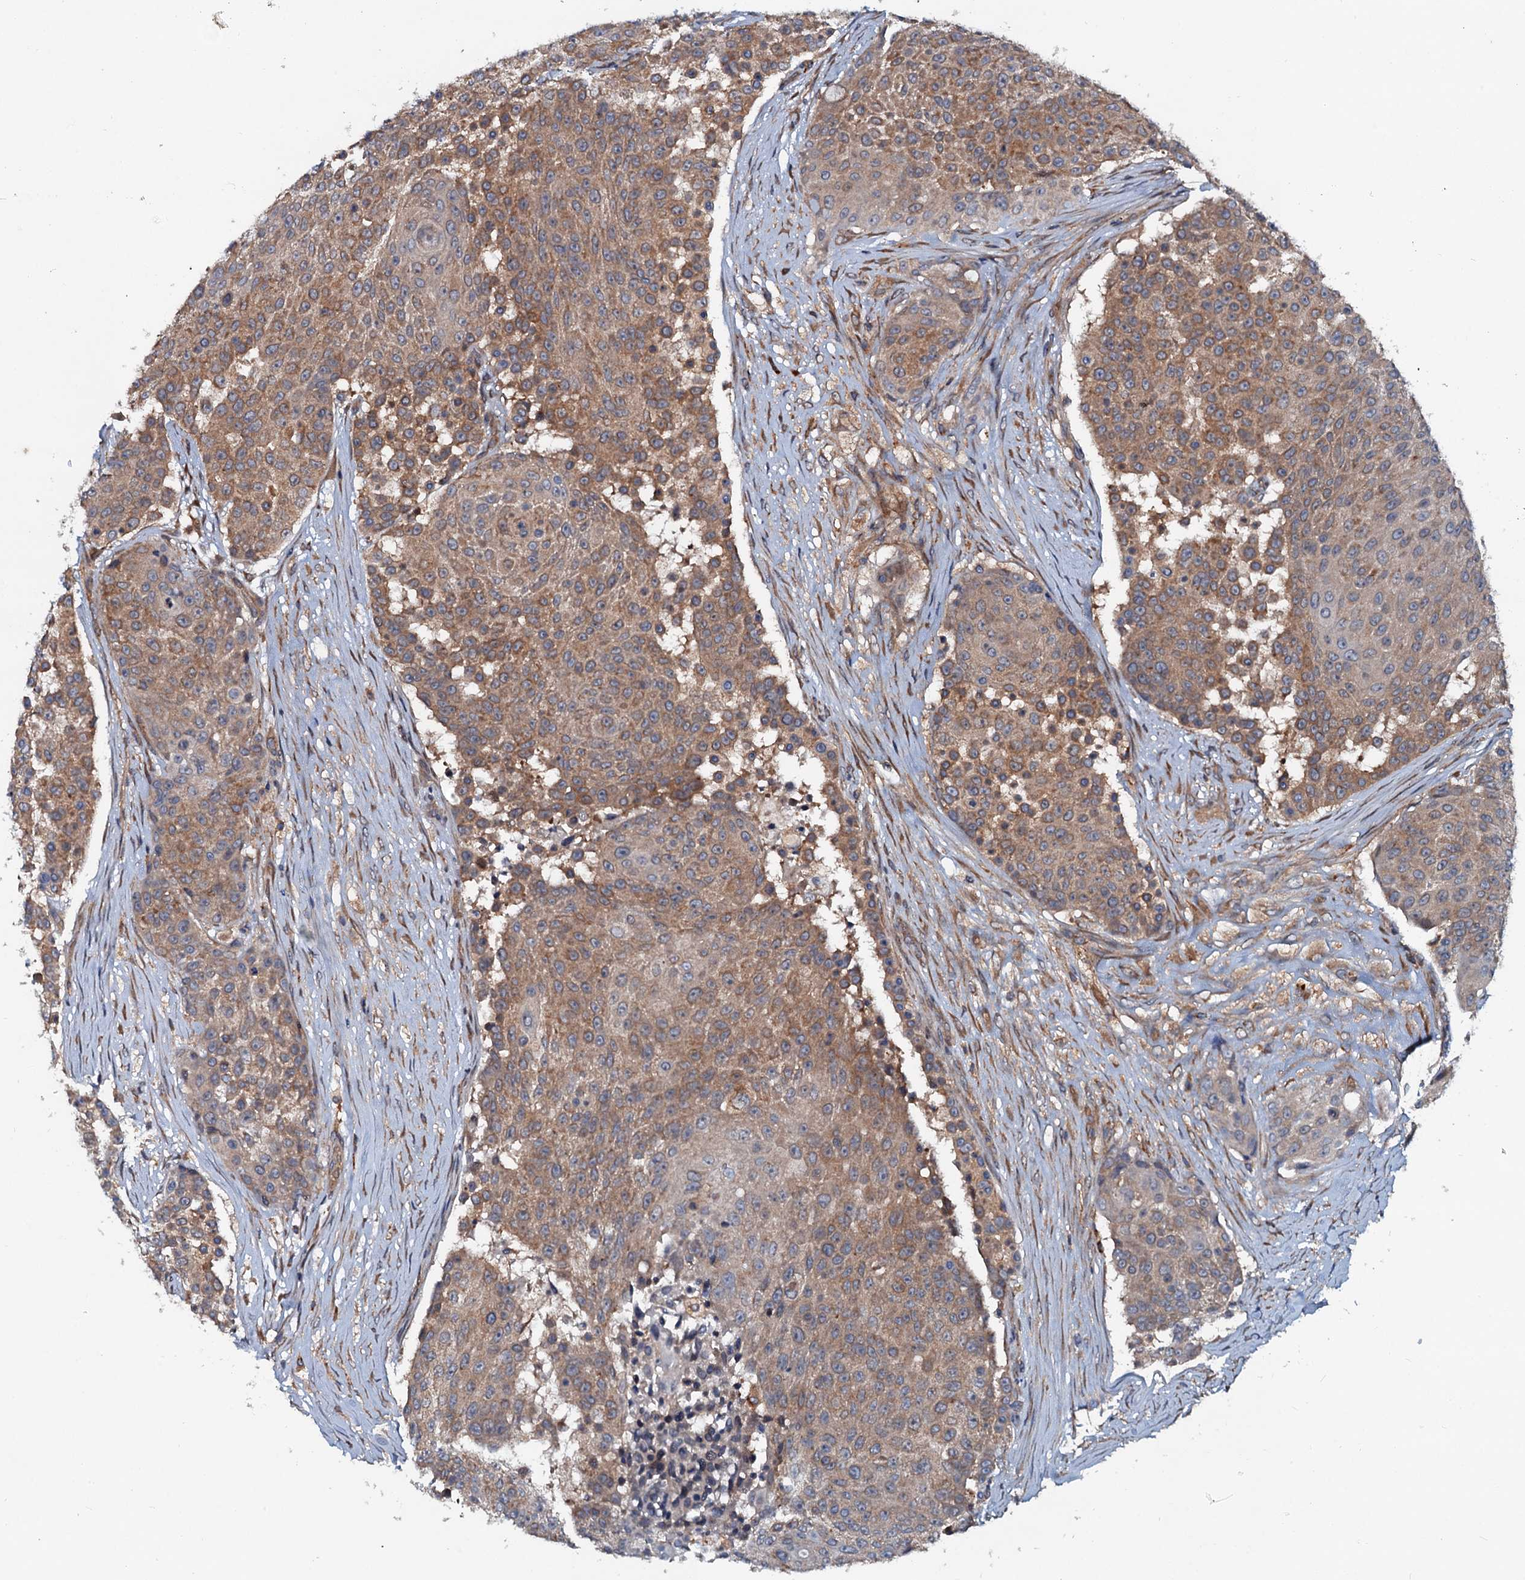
{"staining": {"intensity": "moderate", "quantity": ">75%", "location": "cytoplasmic/membranous"}, "tissue": "urothelial cancer", "cell_type": "Tumor cells", "image_type": "cancer", "snomed": [{"axis": "morphology", "description": "Urothelial carcinoma, High grade"}, {"axis": "topography", "description": "Urinary bladder"}], "caption": "Brown immunohistochemical staining in urothelial cancer shows moderate cytoplasmic/membranous expression in about >75% of tumor cells. (Brightfield microscopy of DAB IHC at high magnification).", "gene": "EFL1", "patient": {"sex": "female", "age": 63}}